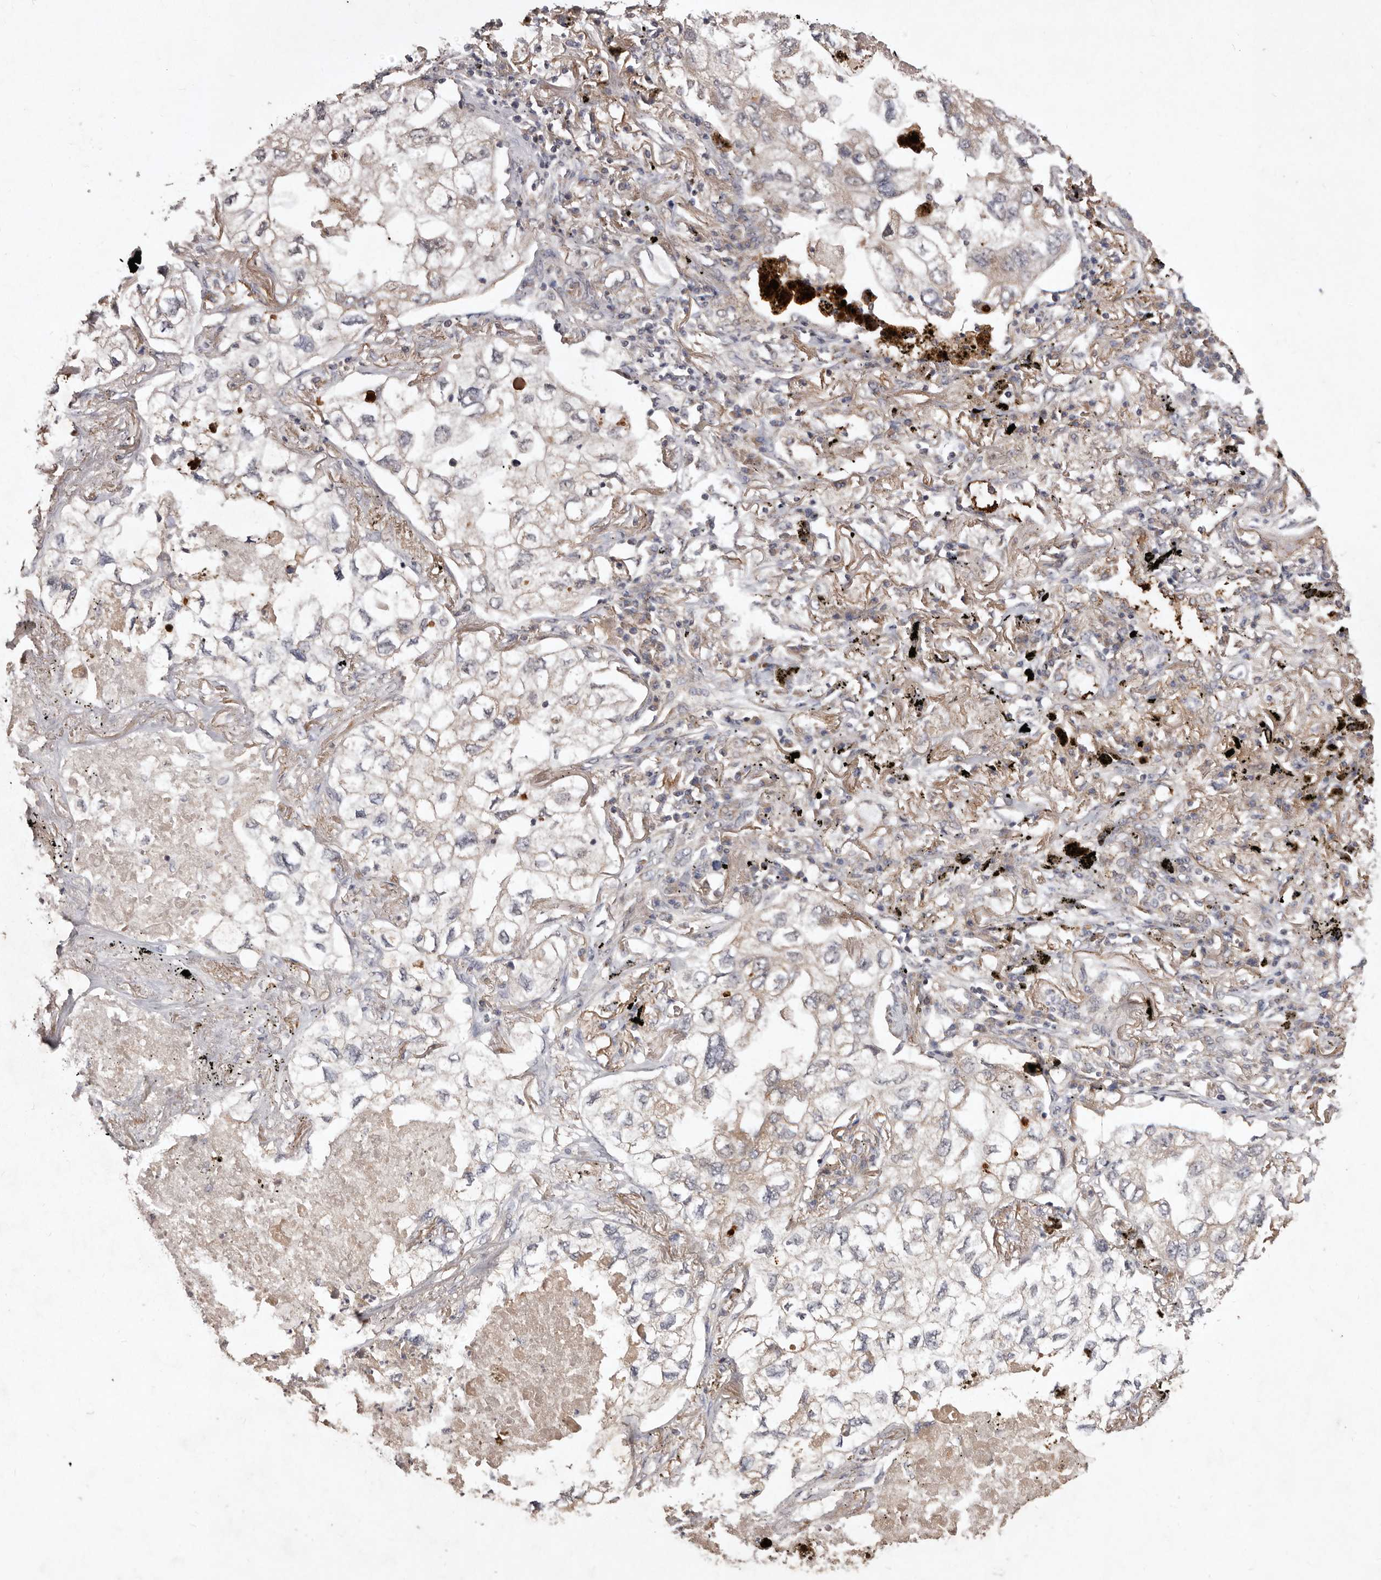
{"staining": {"intensity": "weak", "quantity": "<25%", "location": "cytoplasmic/membranous"}, "tissue": "lung cancer", "cell_type": "Tumor cells", "image_type": "cancer", "snomed": [{"axis": "morphology", "description": "Adenocarcinoma, NOS"}, {"axis": "topography", "description": "Lung"}], "caption": "The immunohistochemistry (IHC) histopathology image has no significant expression in tumor cells of lung cancer tissue.", "gene": "FLAD1", "patient": {"sex": "male", "age": 65}}